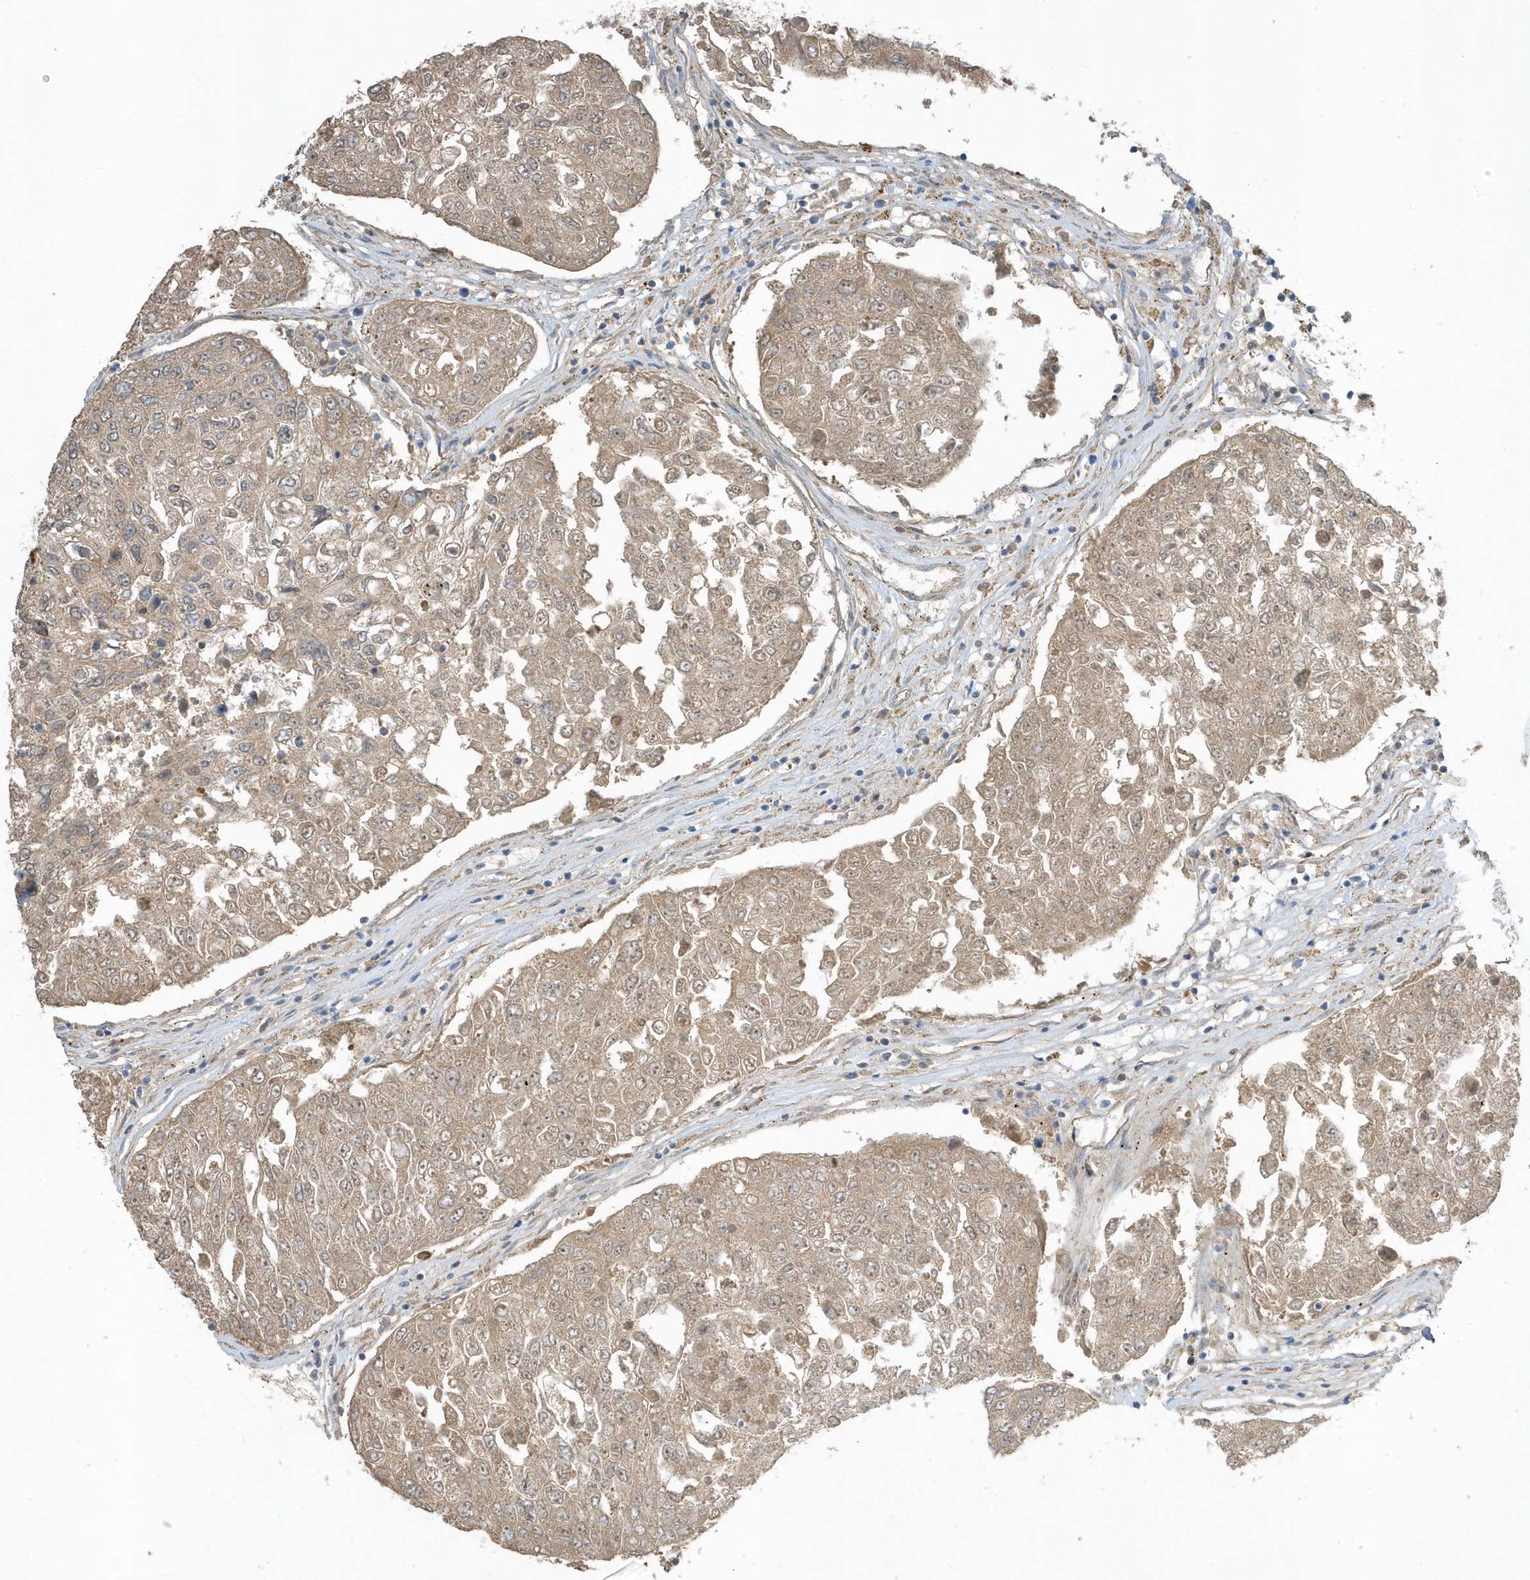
{"staining": {"intensity": "weak", "quantity": "25%-75%", "location": "cytoplasmic/membranous"}, "tissue": "urothelial cancer", "cell_type": "Tumor cells", "image_type": "cancer", "snomed": [{"axis": "morphology", "description": "Urothelial carcinoma, High grade"}, {"axis": "topography", "description": "Lymph node"}, {"axis": "topography", "description": "Urinary bladder"}], "caption": "Protein expression analysis of urothelial carcinoma (high-grade) exhibits weak cytoplasmic/membranous staining in approximately 25%-75% of tumor cells. Immunohistochemistry (ihc) stains the protein in brown and the nuclei are stained blue.", "gene": "USP53", "patient": {"sex": "male", "age": 51}}